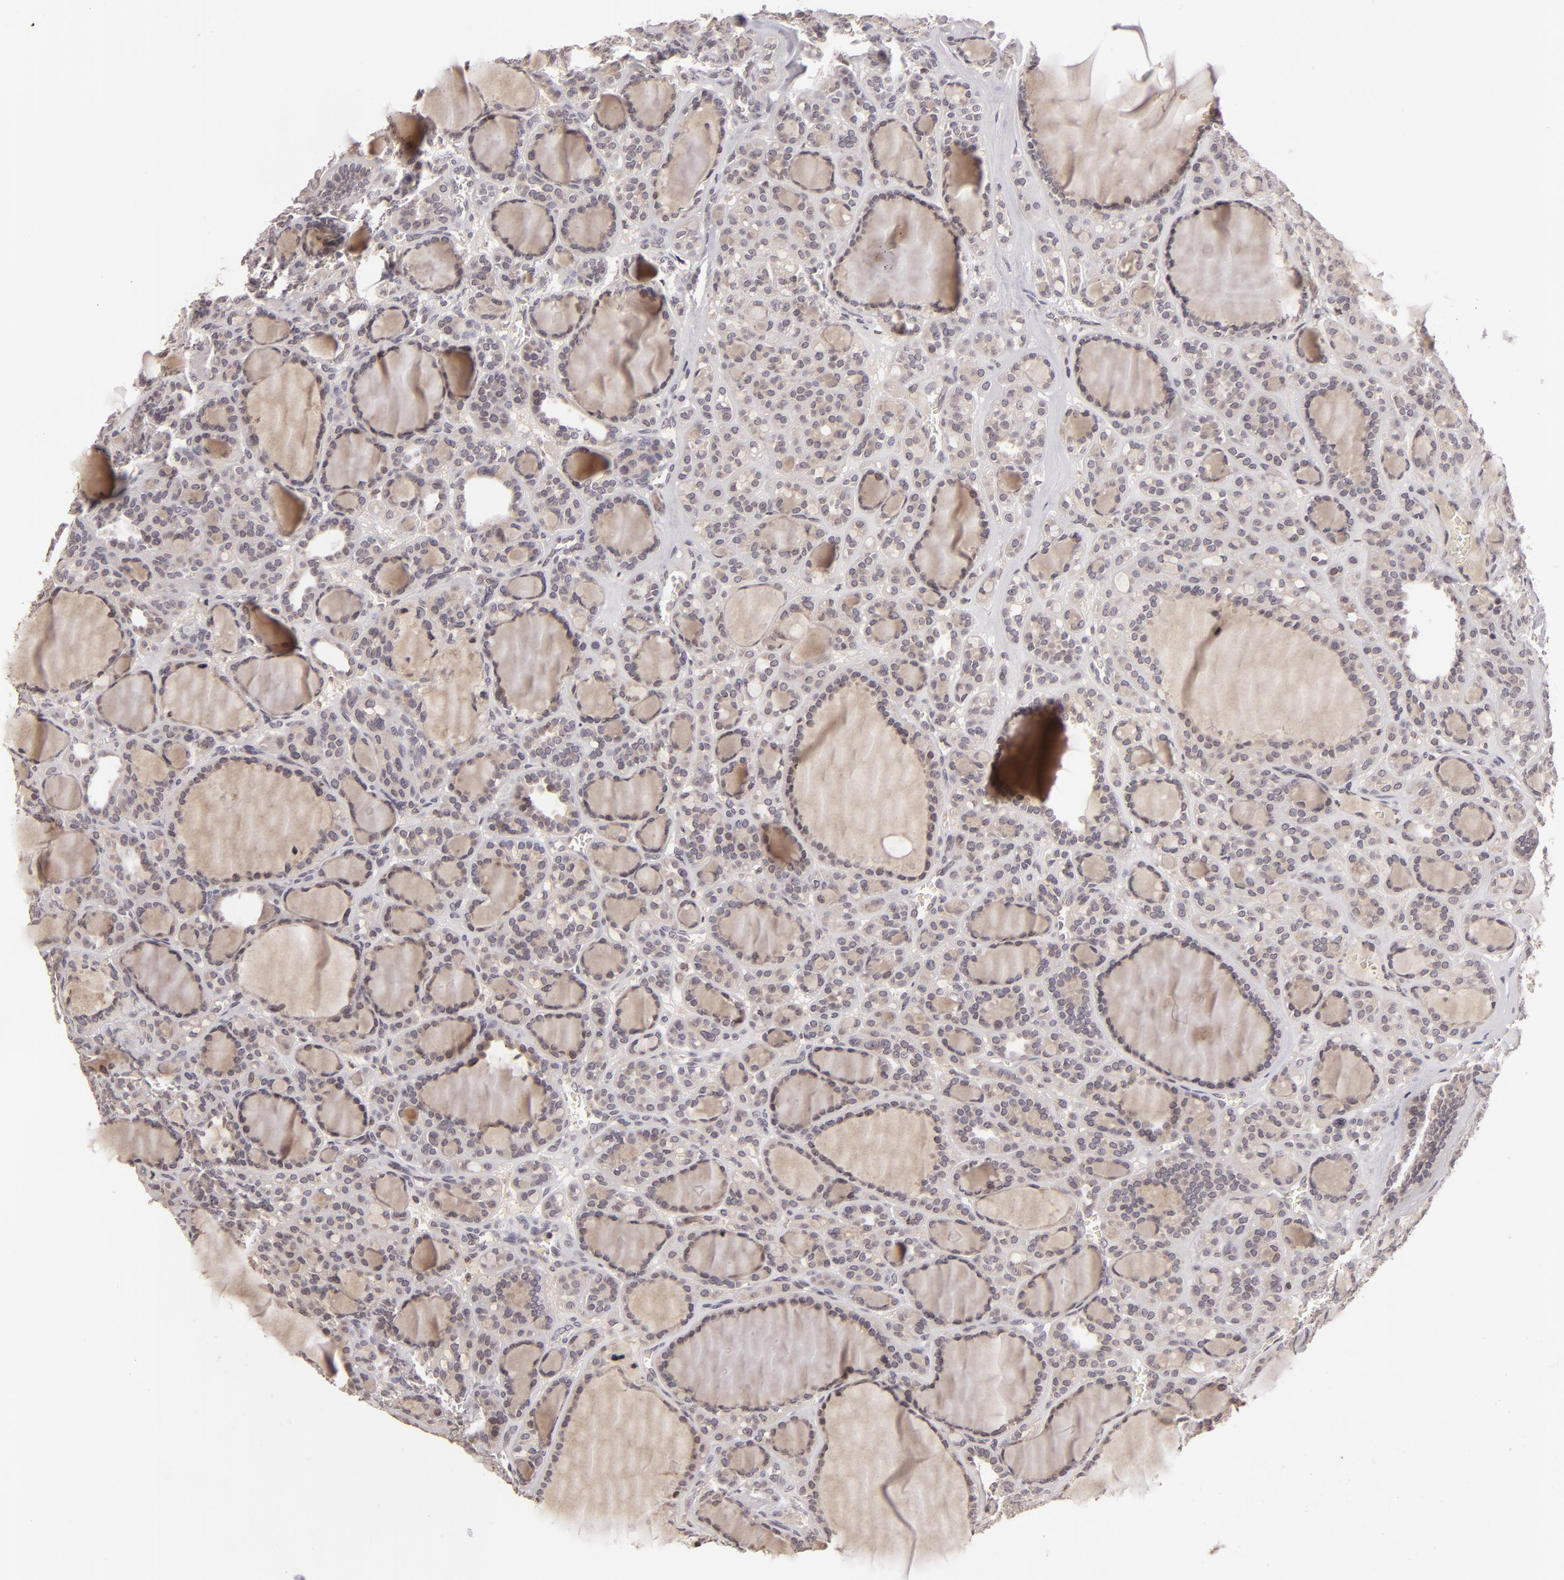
{"staining": {"intensity": "negative", "quantity": "none", "location": "none"}, "tissue": "thyroid cancer", "cell_type": "Tumor cells", "image_type": "cancer", "snomed": [{"axis": "morphology", "description": "Follicular adenoma carcinoma, NOS"}, {"axis": "topography", "description": "Thyroid gland"}], "caption": "The IHC image has no significant staining in tumor cells of follicular adenoma carcinoma (thyroid) tissue.", "gene": "AKAP6", "patient": {"sex": "female", "age": 71}}